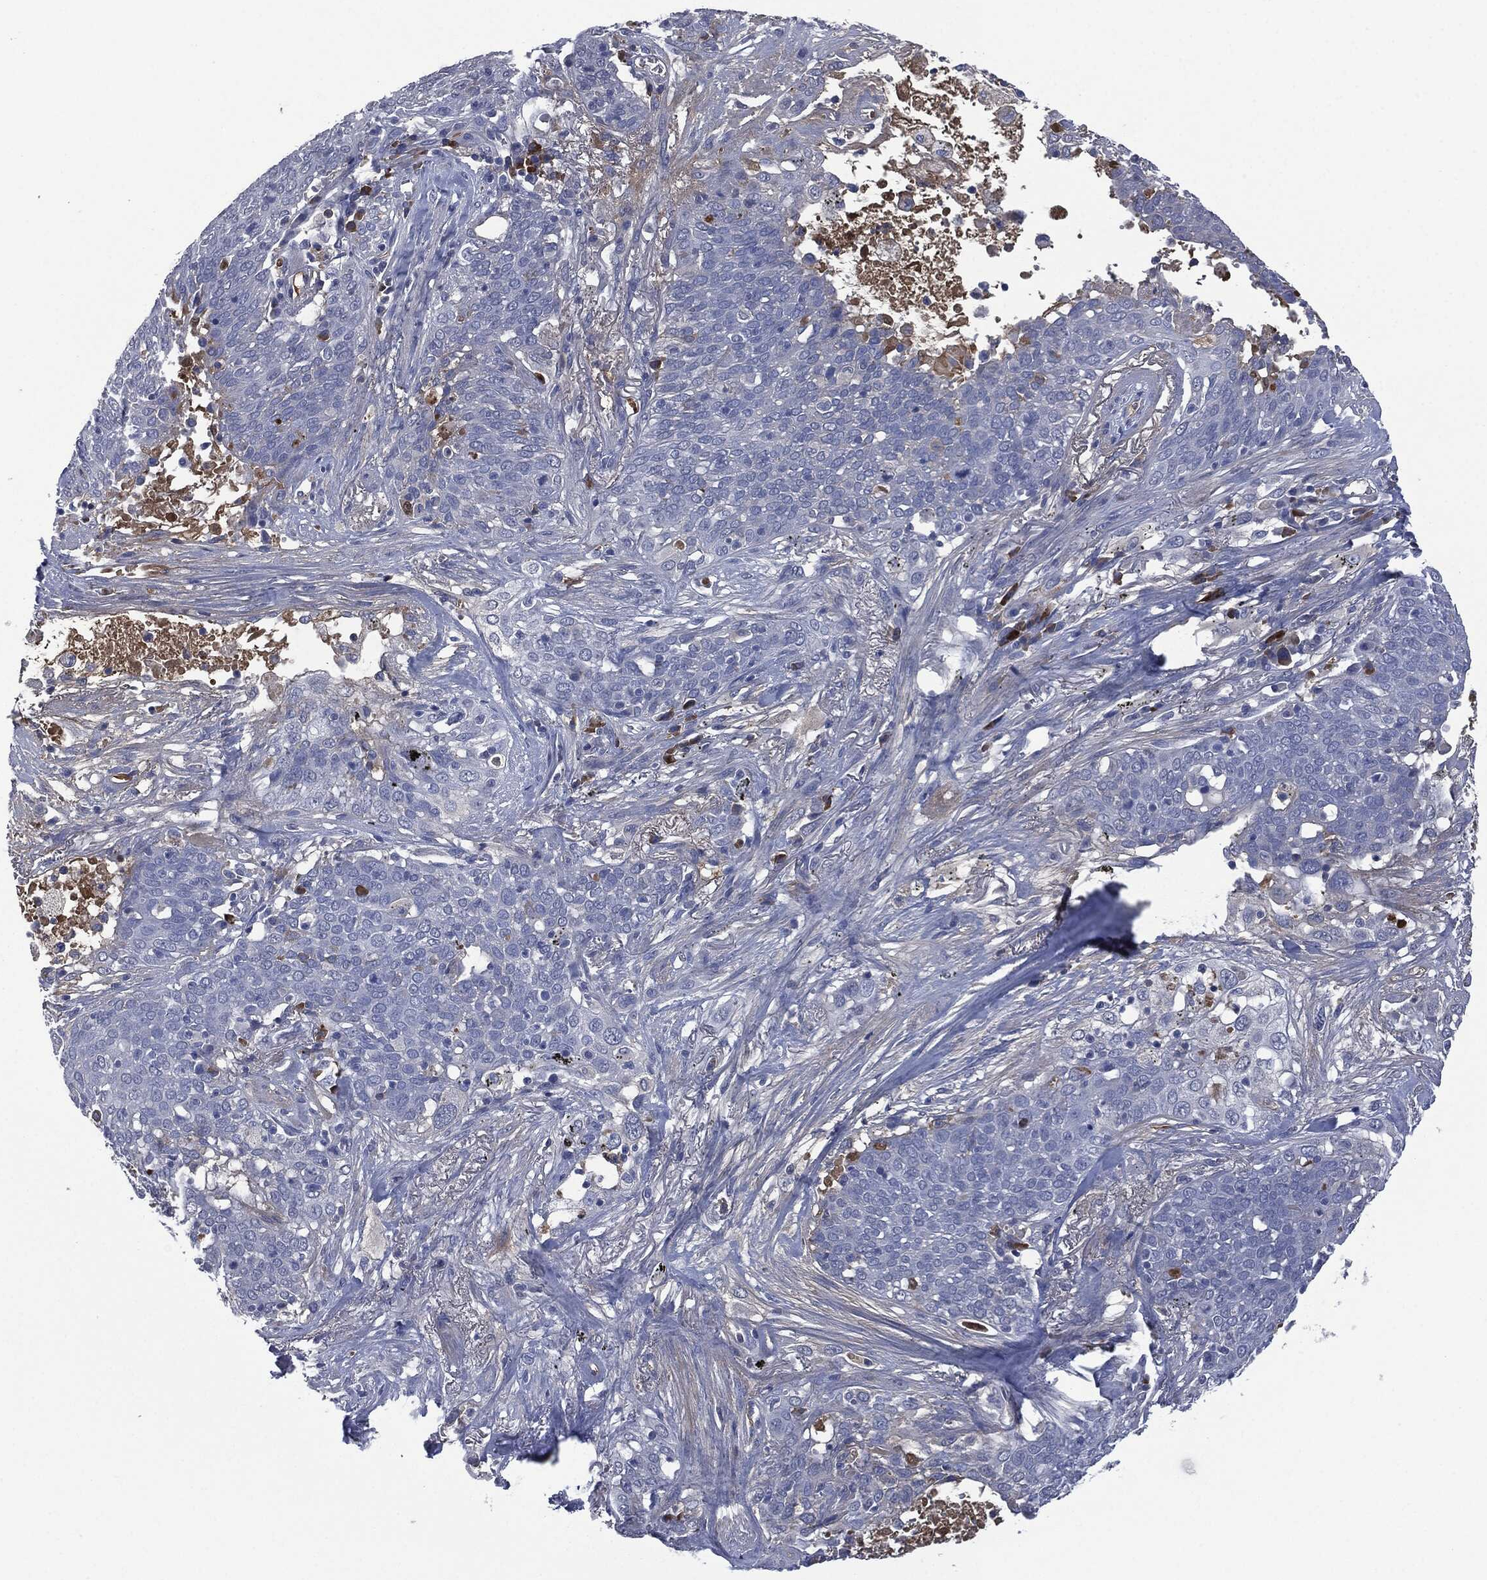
{"staining": {"intensity": "negative", "quantity": "none", "location": "none"}, "tissue": "lung cancer", "cell_type": "Tumor cells", "image_type": "cancer", "snomed": [{"axis": "morphology", "description": "Squamous cell carcinoma, NOS"}, {"axis": "topography", "description": "Lung"}], "caption": "IHC of lung cancer (squamous cell carcinoma) reveals no staining in tumor cells.", "gene": "SIGLEC7", "patient": {"sex": "male", "age": 82}}